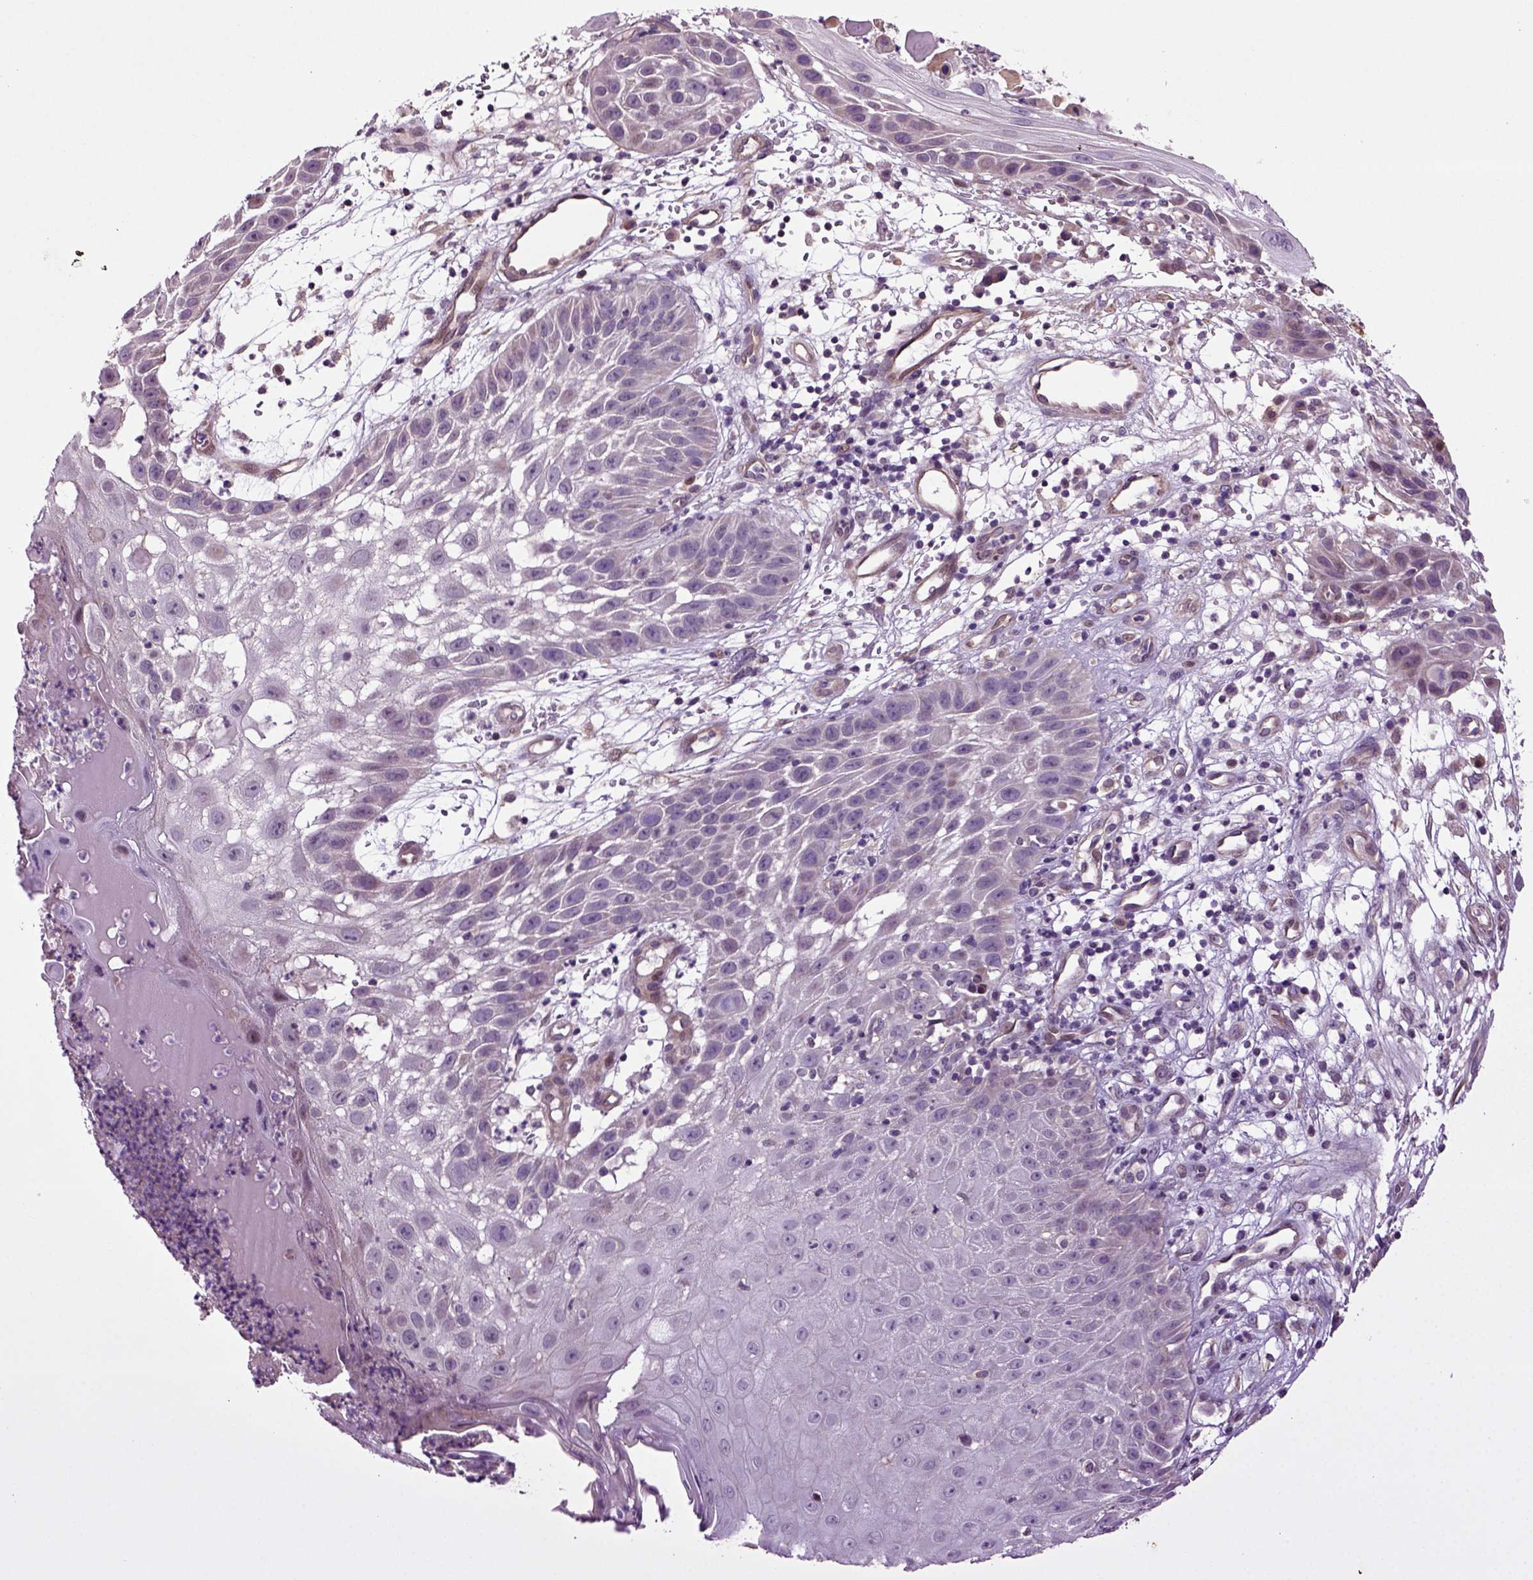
{"staining": {"intensity": "weak", "quantity": "<25%", "location": "cytoplasmic/membranous"}, "tissue": "skin cancer", "cell_type": "Tumor cells", "image_type": "cancer", "snomed": [{"axis": "morphology", "description": "Normal tissue, NOS"}, {"axis": "morphology", "description": "Squamous cell carcinoma, NOS"}, {"axis": "topography", "description": "Skin"}], "caption": "DAB immunohistochemical staining of skin squamous cell carcinoma exhibits no significant expression in tumor cells.", "gene": "HAGHL", "patient": {"sex": "male", "age": 79}}